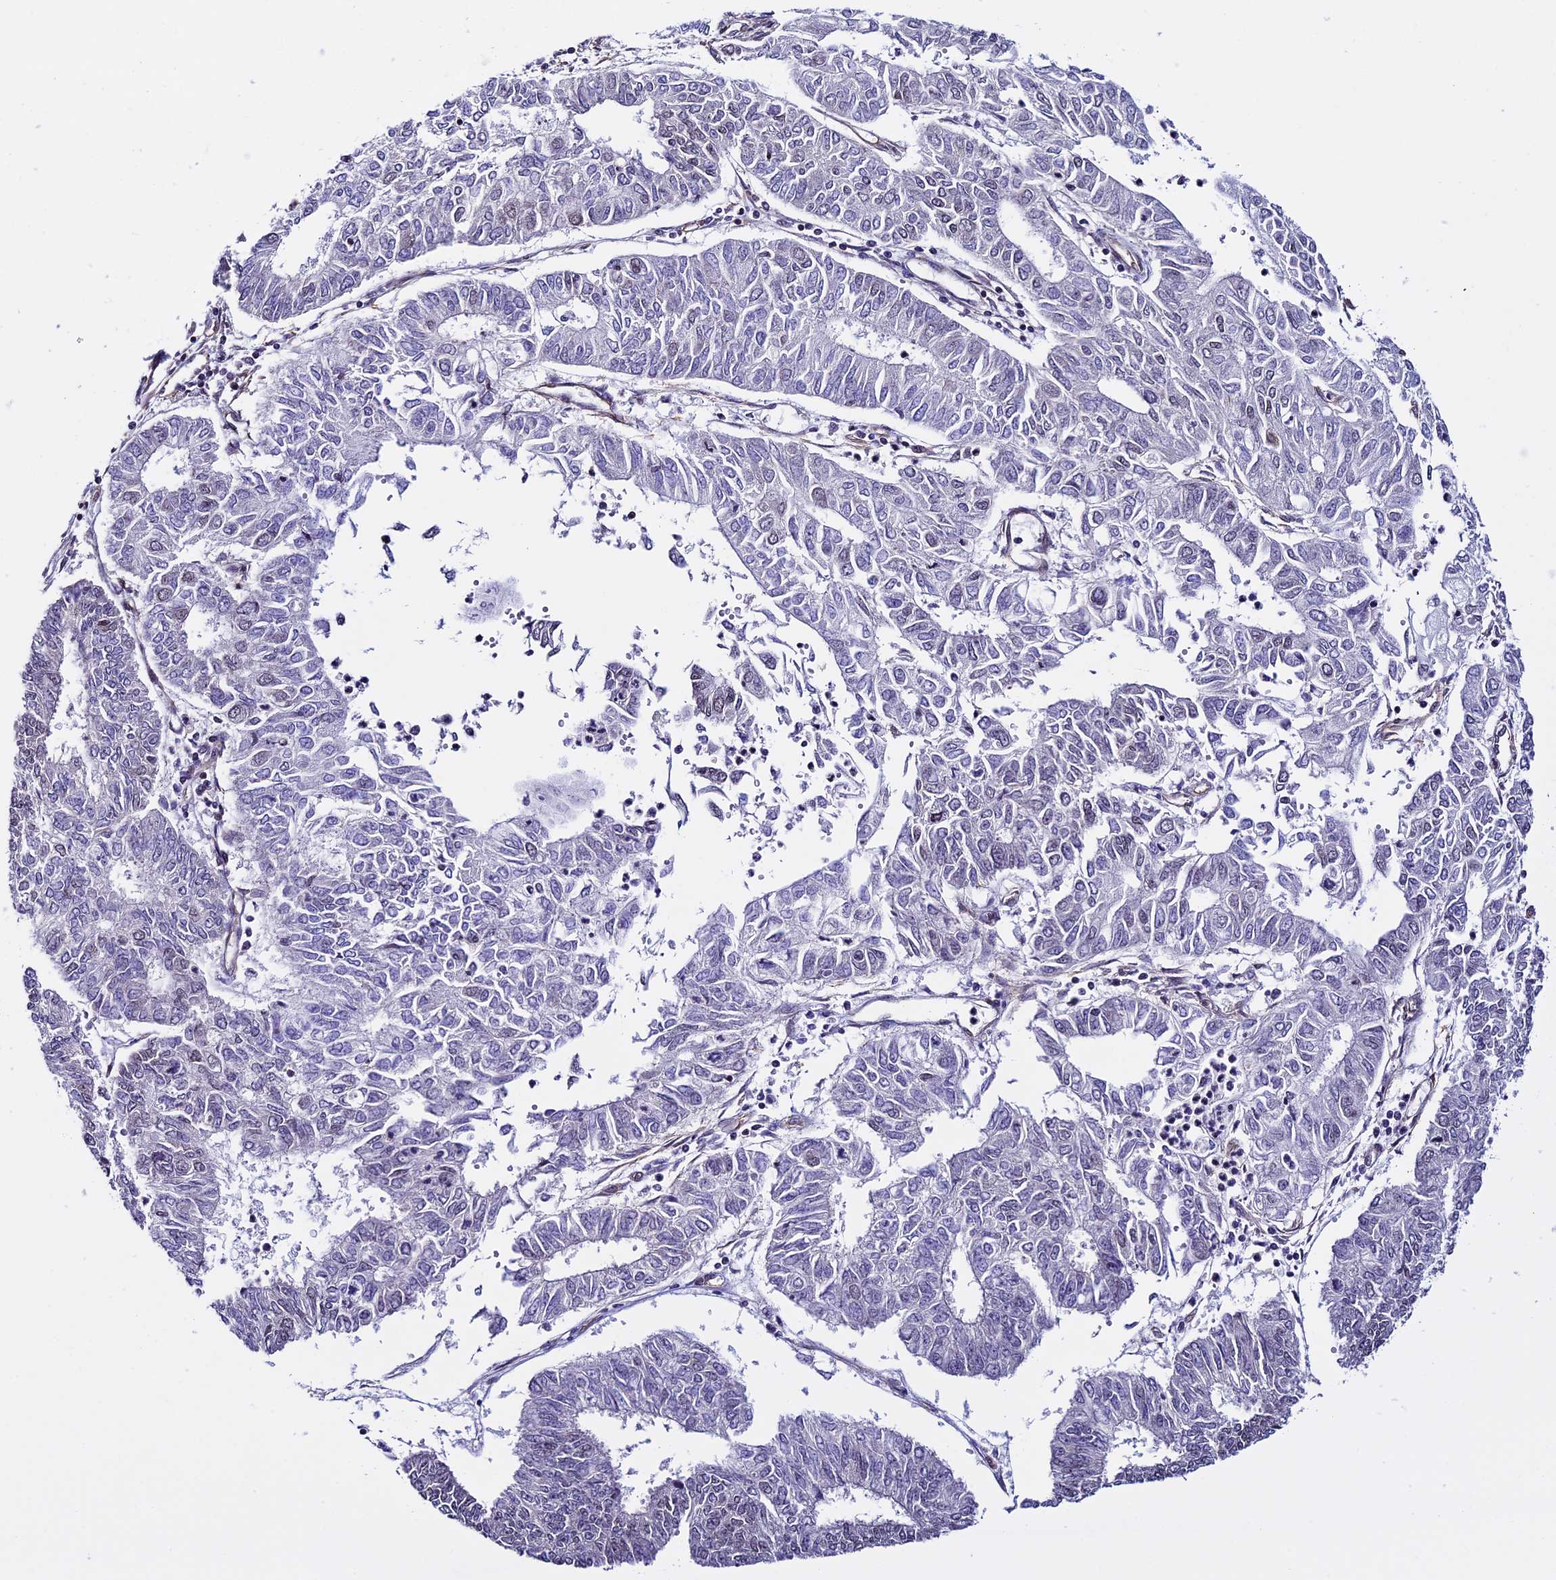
{"staining": {"intensity": "weak", "quantity": "<25%", "location": "nuclear"}, "tissue": "endometrial cancer", "cell_type": "Tumor cells", "image_type": "cancer", "snomed": [{"axis": "morphology", "description": "Adenocarcinoma, NOS"}, {"axis": "topography", "description": "Endometrium"}], "caption": "There is no significant positivity in tumor cells of adenocarcinoma (endometrial).", "gene": "MPHOSPH8", "patient": {"sex": "female", "age": 68}}